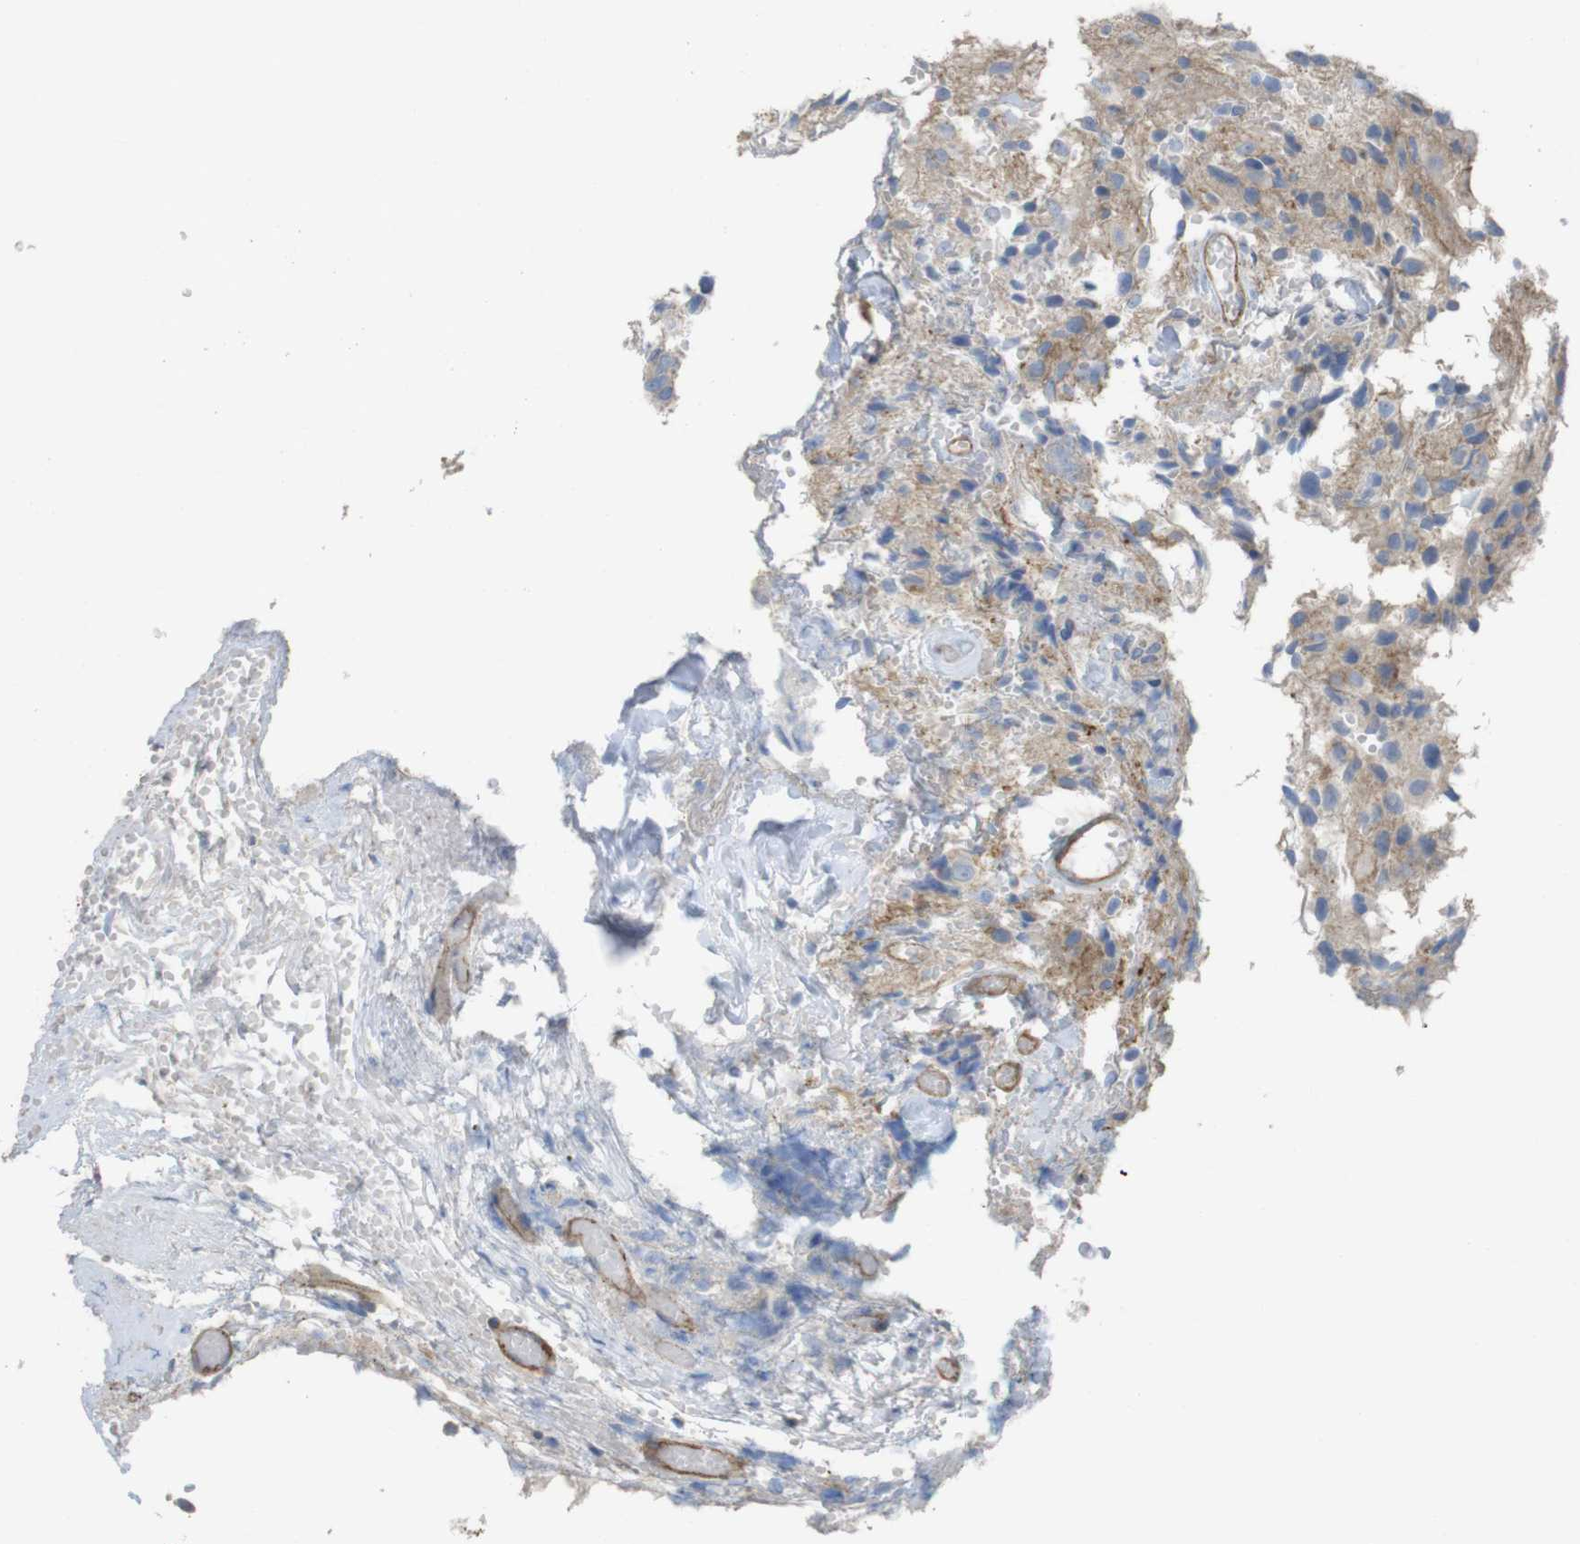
{"staining": {"intensity": "moderate", "quantity": "25%-75%", "location": "cytoplasmic/membranous"}, "tissue": "glioma", "cell_type": "Tumor cells", "image_type": "cancer", "snomed": [{"axis": "morphology", "description": "Glioma, malignant, High grade"}, {"axis": "topography", "description": "Brain"}], "caption": "About 25%-75% of tumor cells in malignant high-grade glioma reveal moderate cytoplasmic/membranous protein staining as visualized by brown immunohistochemical staining.", "gene": "PREX2", "patient": {"sex": "male", "age": 32}}